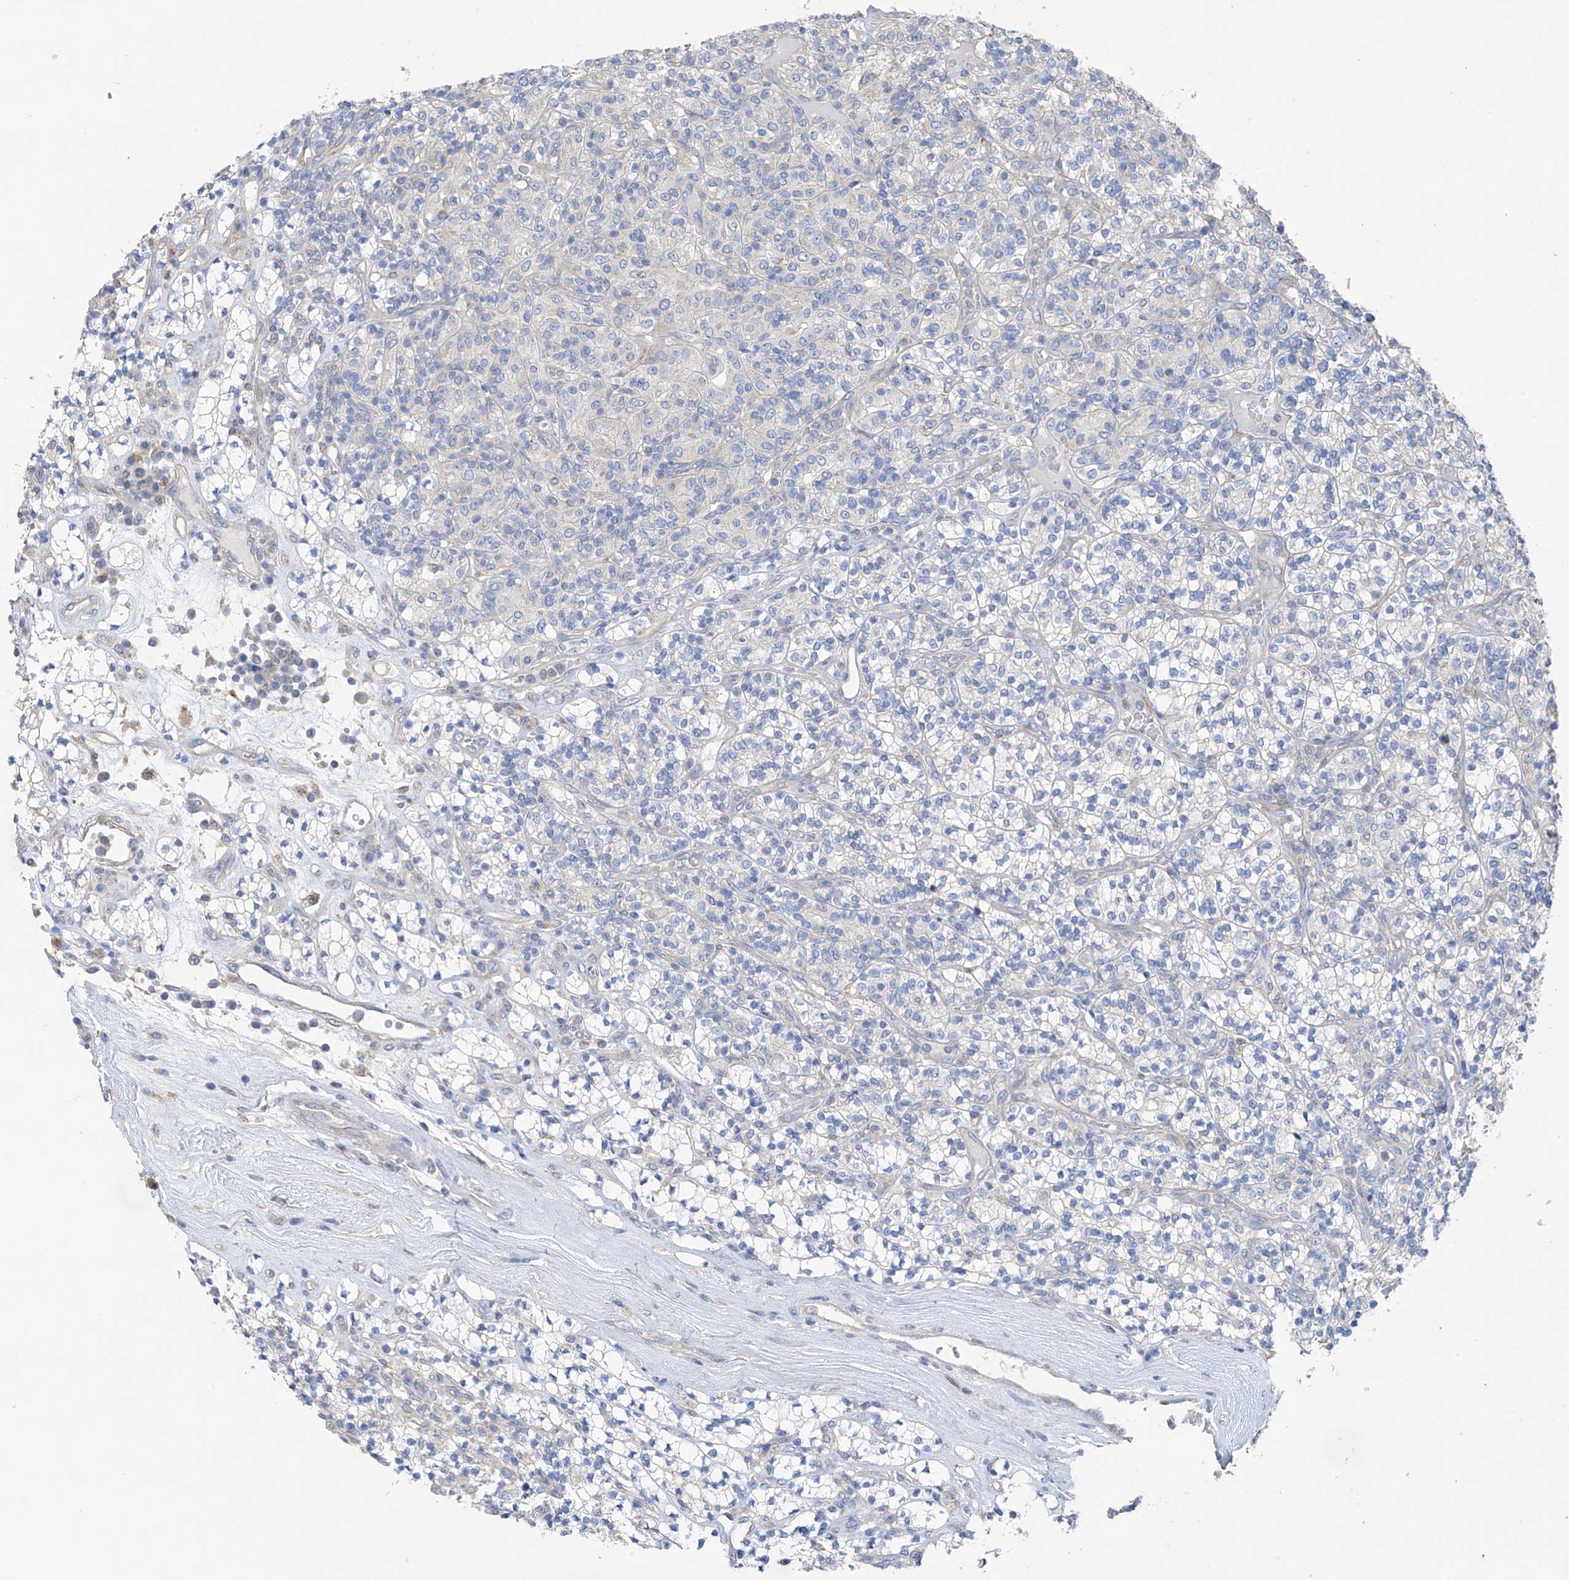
{"staining": {"intensity": "negative", "quantity": "none", "location": "none"}, "tissue": "renal cancer", "cell_type": "Tumor cells", "image_type": "cancer", "snomed": [{"axis": "morphology", "description": "Adenocarcinoma, NOS"}, {"axis": "topography", "description": "Kidney"}], "caption": "An immunohistochemistry micrograph of renal adenocarcinoma is shown. There is no staining in tumor cells of renal adenocarcinoma.", "gene": "SYN3", "patient": {"sex": "male", "age": 77}}